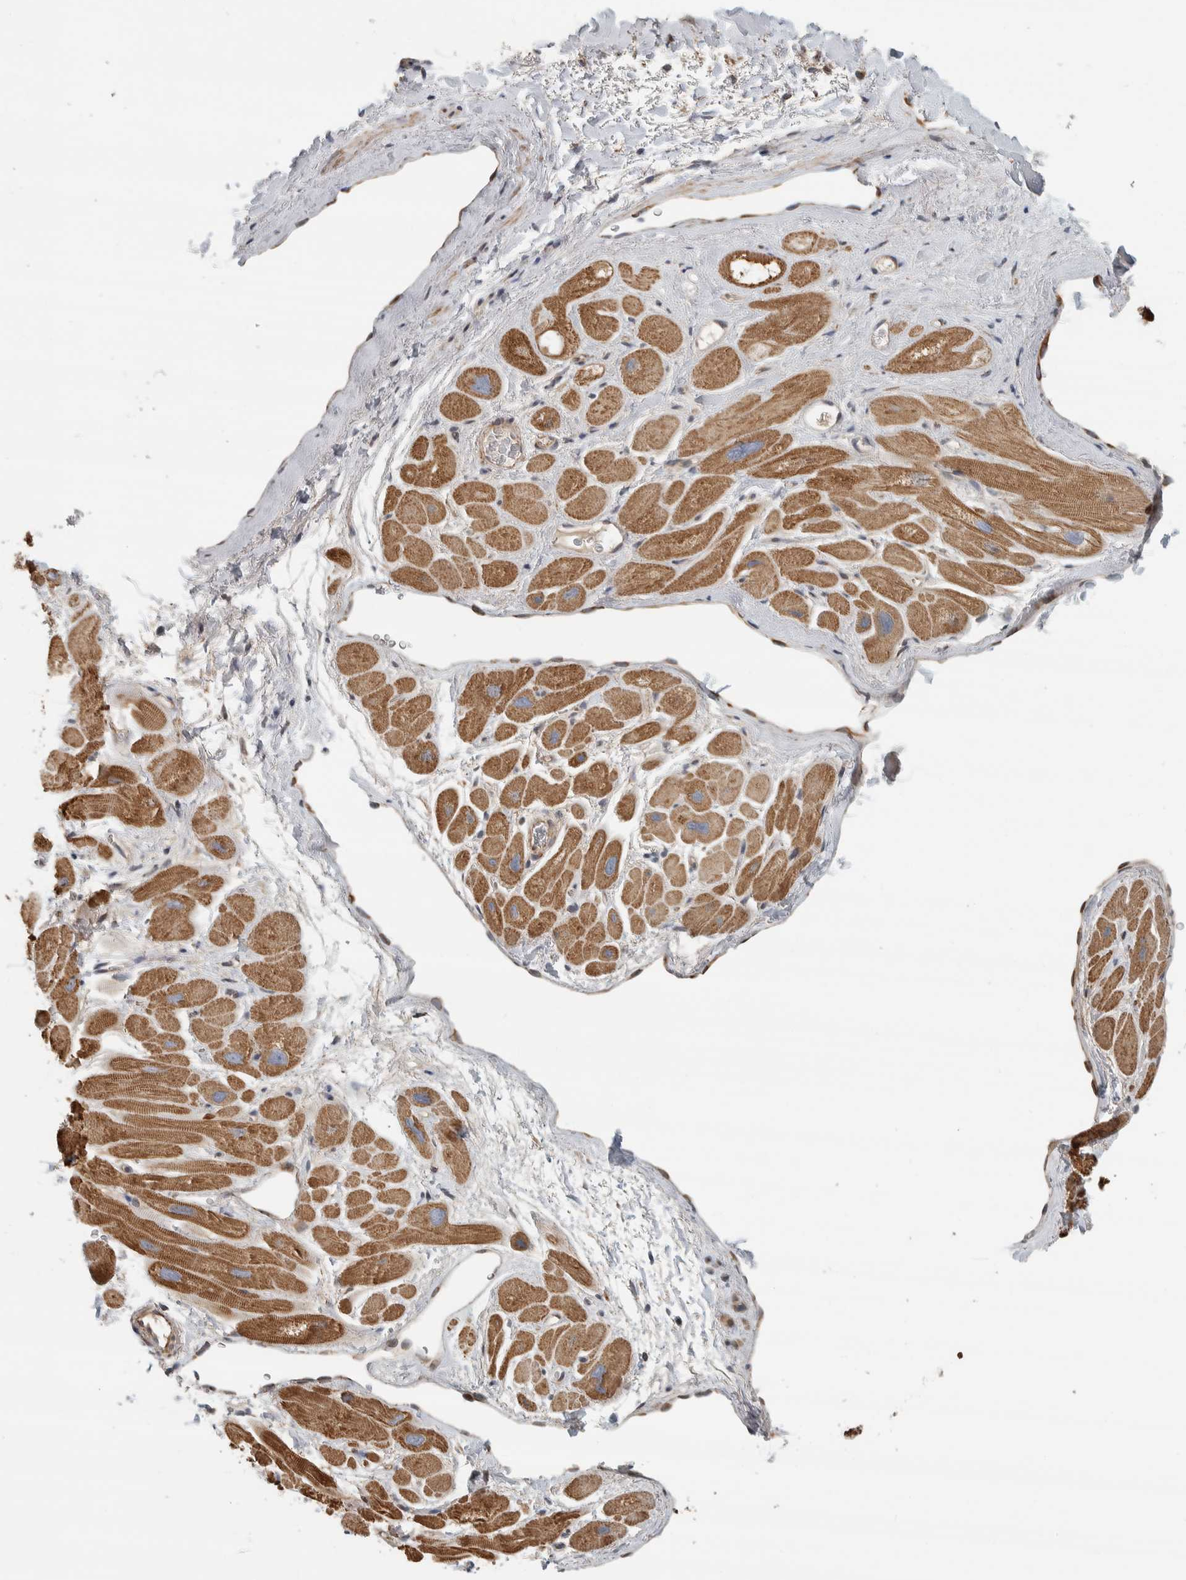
{"staining": {"intensity": "strong", "quantity": ">75%", "location": "cytoplasmic/membranous"}, "tissue": "heart muscle", "cell_type": "Cardiomyocytes", "image_type": "normal", "snomed": [{"axis": "morphology", "description": "Normal tissue, NOS"}, {"axis": "topography", "description": "Heart"}], "caption": "A brown stain labels strong cytoplasmic/membranous positivity of a protein in cardiomyocytes of unremarkable heart muscle.", "gene": "AFP", "patient": {"sex": "male", "age": 49}}